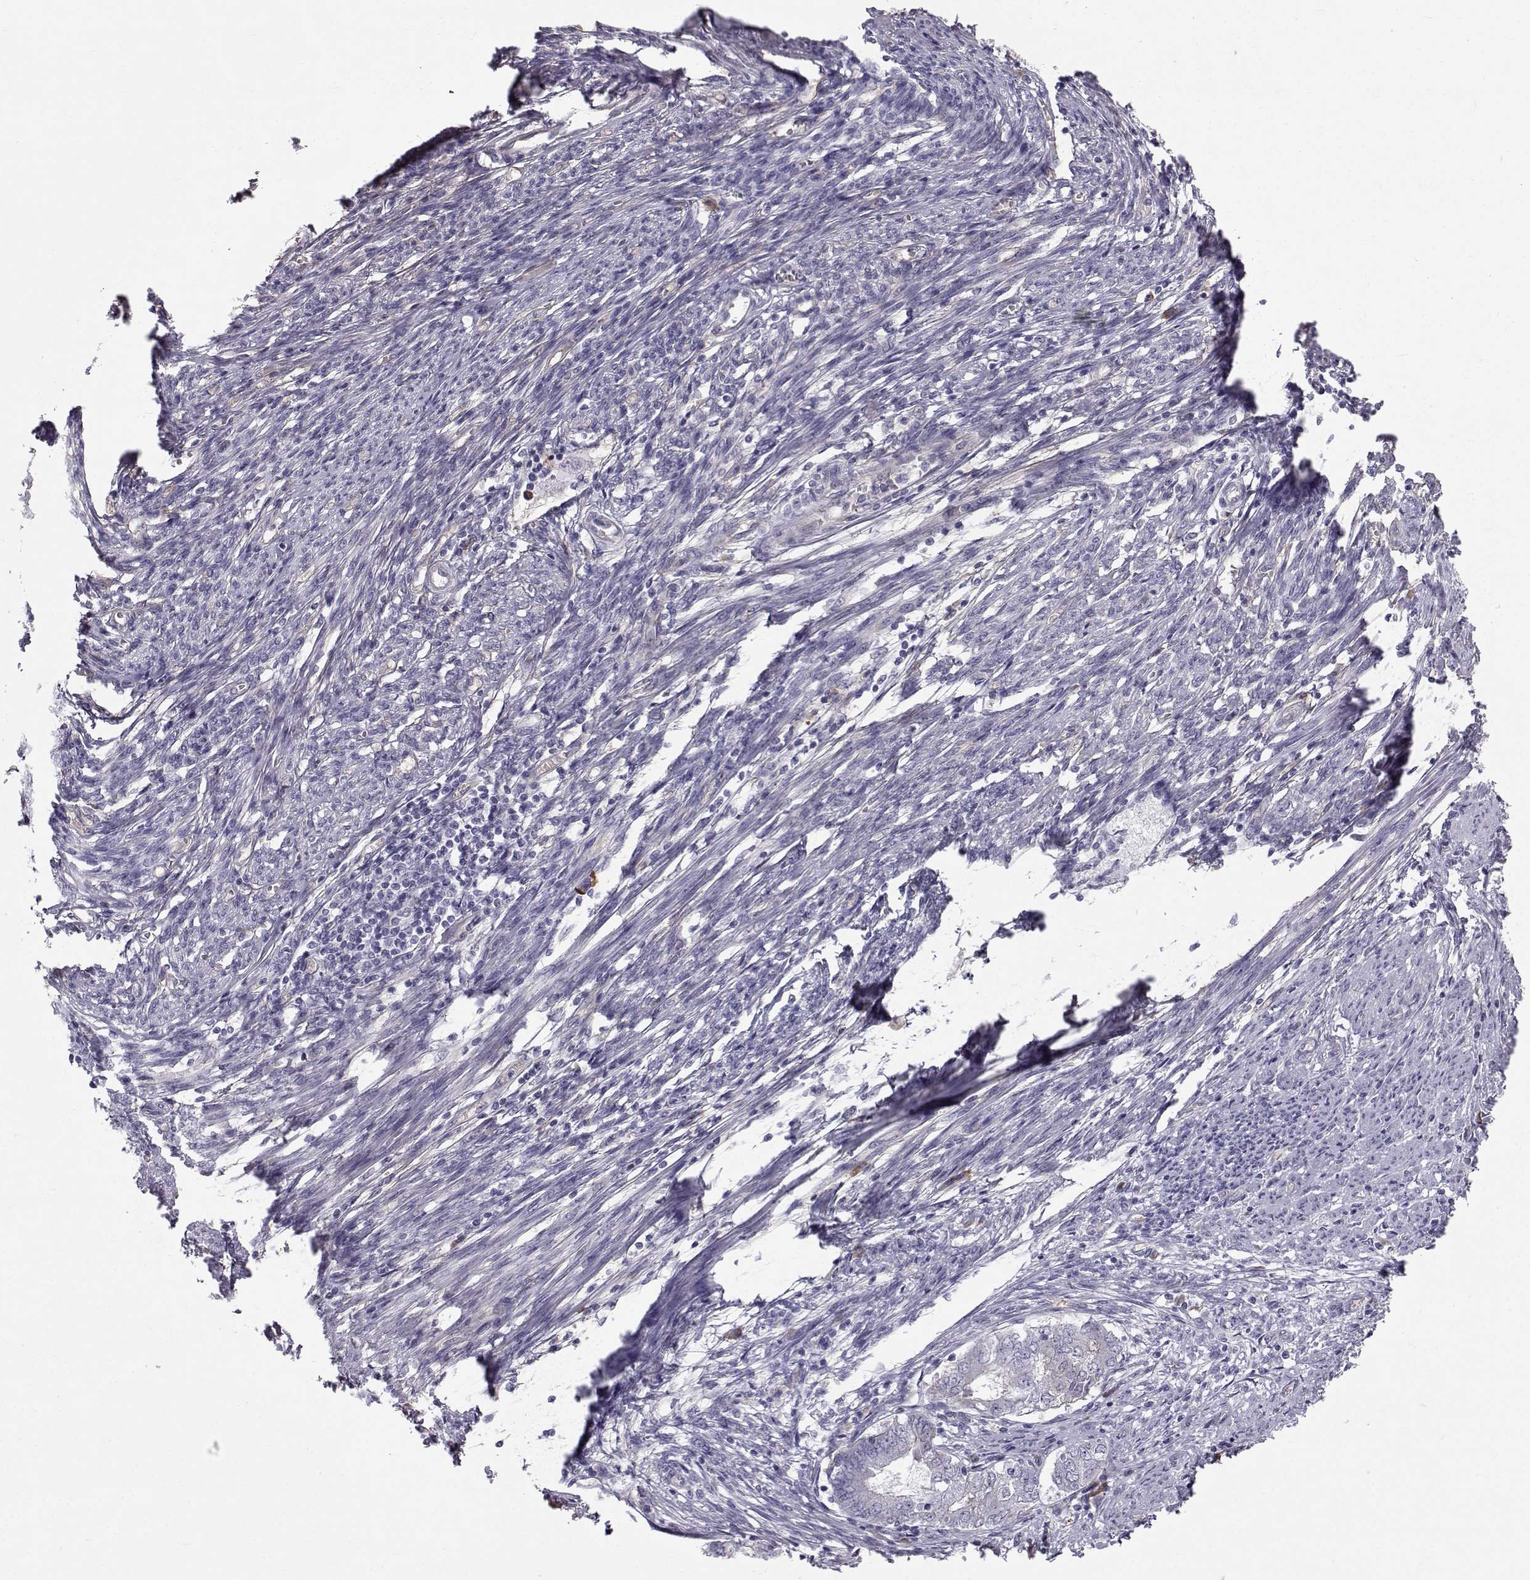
{"staining": {"intensity": "negative", "quantity": "none", "location": "none"}, "tissue": "endometrial cancer", "cell_type": "Tumor cells", "image_type": "cancer", "snomed": [{"axis": "morphology", "description": "Adenocarcinoma, NOS"}, {"axis": "topography", "description": "Endometrium"}], "caption": "IHC photomicrograph of neoplastic tissue: human adenocarcinoma (endometrial) stained with DAB (3,3'-diaminobenzidine) shows no significant protein expression in tumor cells.", "gene": "QPCT", "patient": {"sex": "female", "age": 62}}